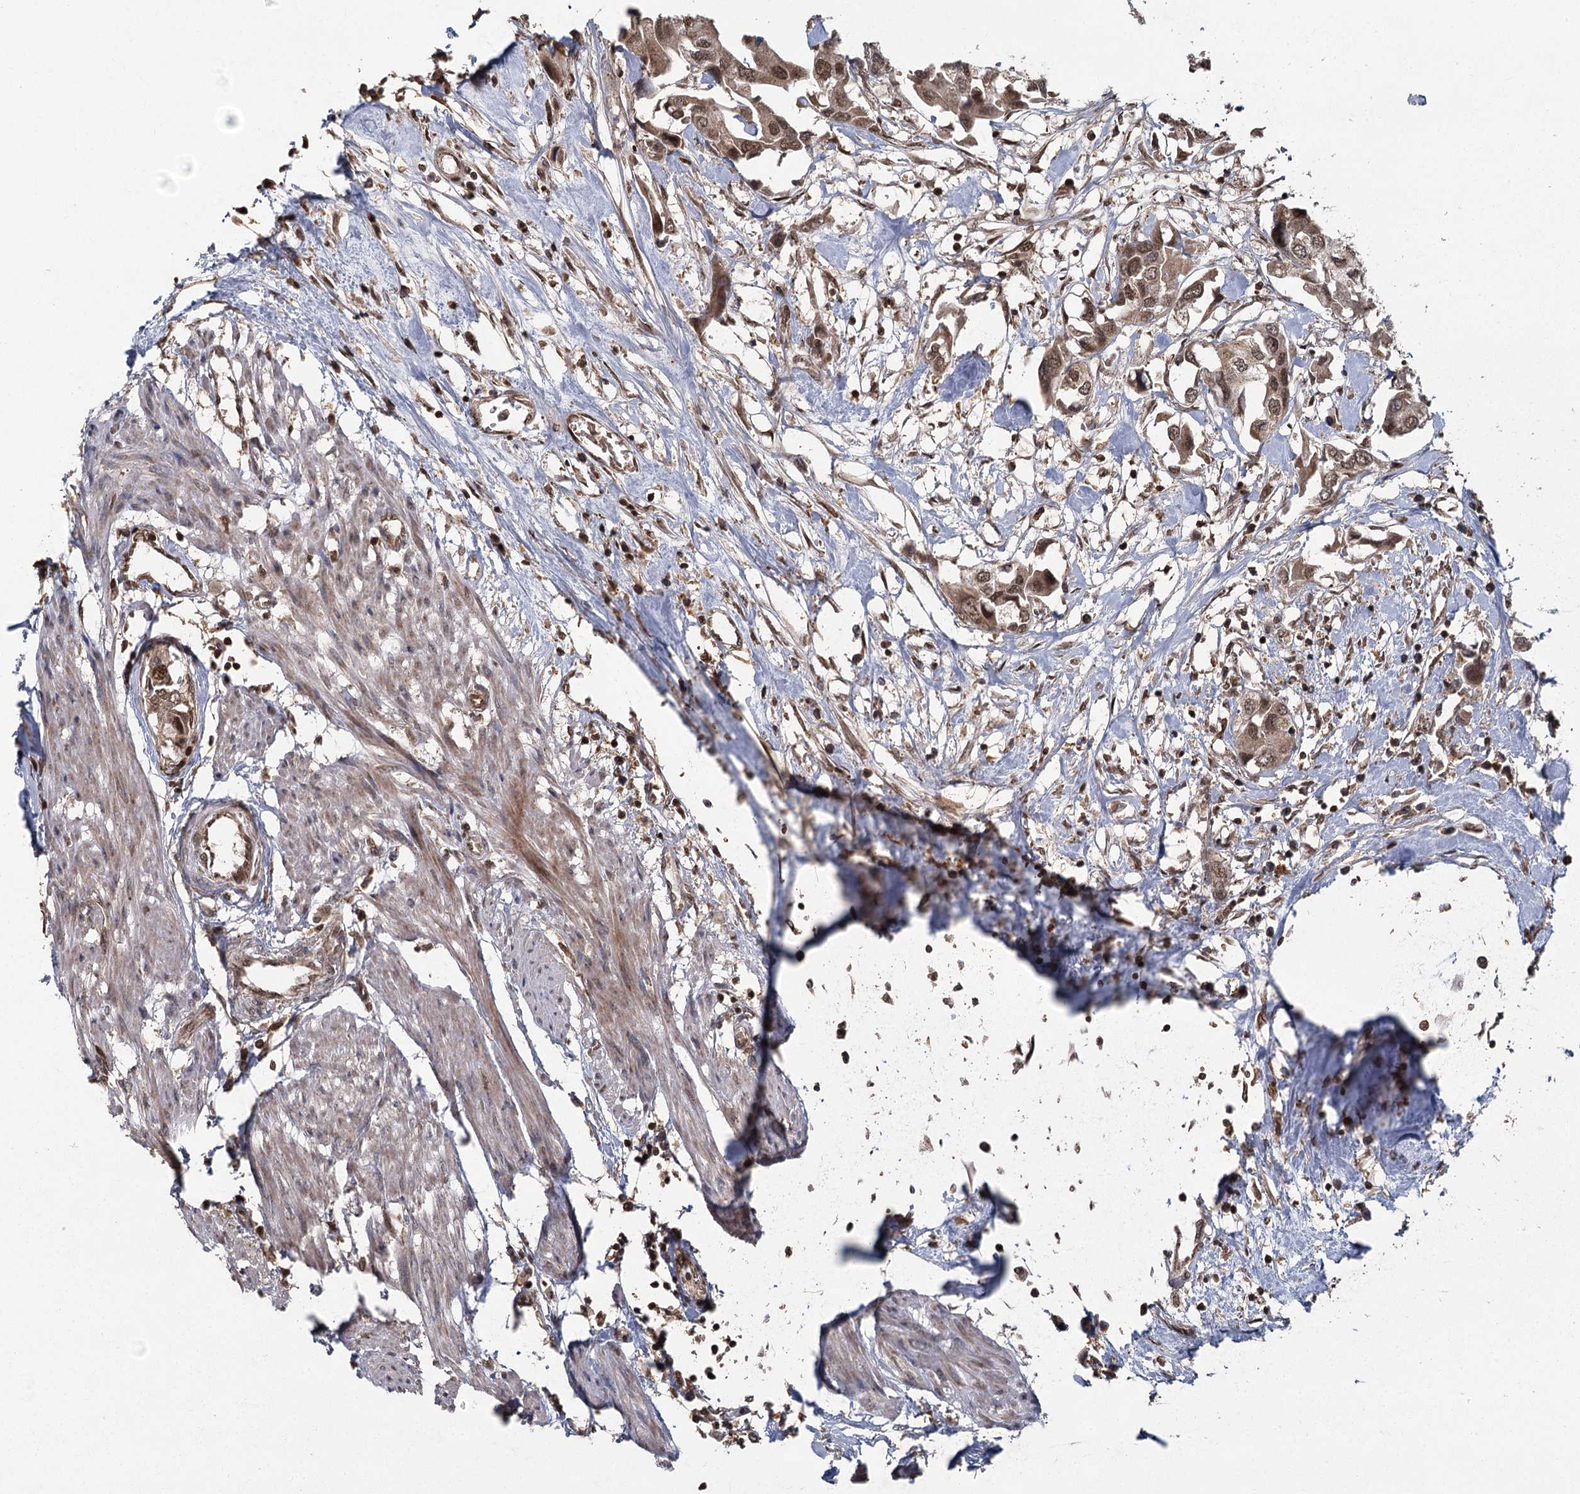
{"staining": {"intensity": "weak", "quantity": ">75%", "location": "cytoplasmic/membranous,nuclear"}, "tissue": "urothelial cancer", "cell_type": "Tumor cells", "image_type": "cancer", "snomed": [{"axis": "morphology", "description": "Urothelial carcinoma, High grade"}, {"axis": "topography", "description": "Urinary bladder"}], "caption": "Protein analysis of urothelial carcinoma (high-grade) tissue displays weak cytoplasmic/membranous and nuclear positivity in approximately >75% of tumor cells.", "gene": "MICU1", "patient": {"sex": "male", "age": 64}}